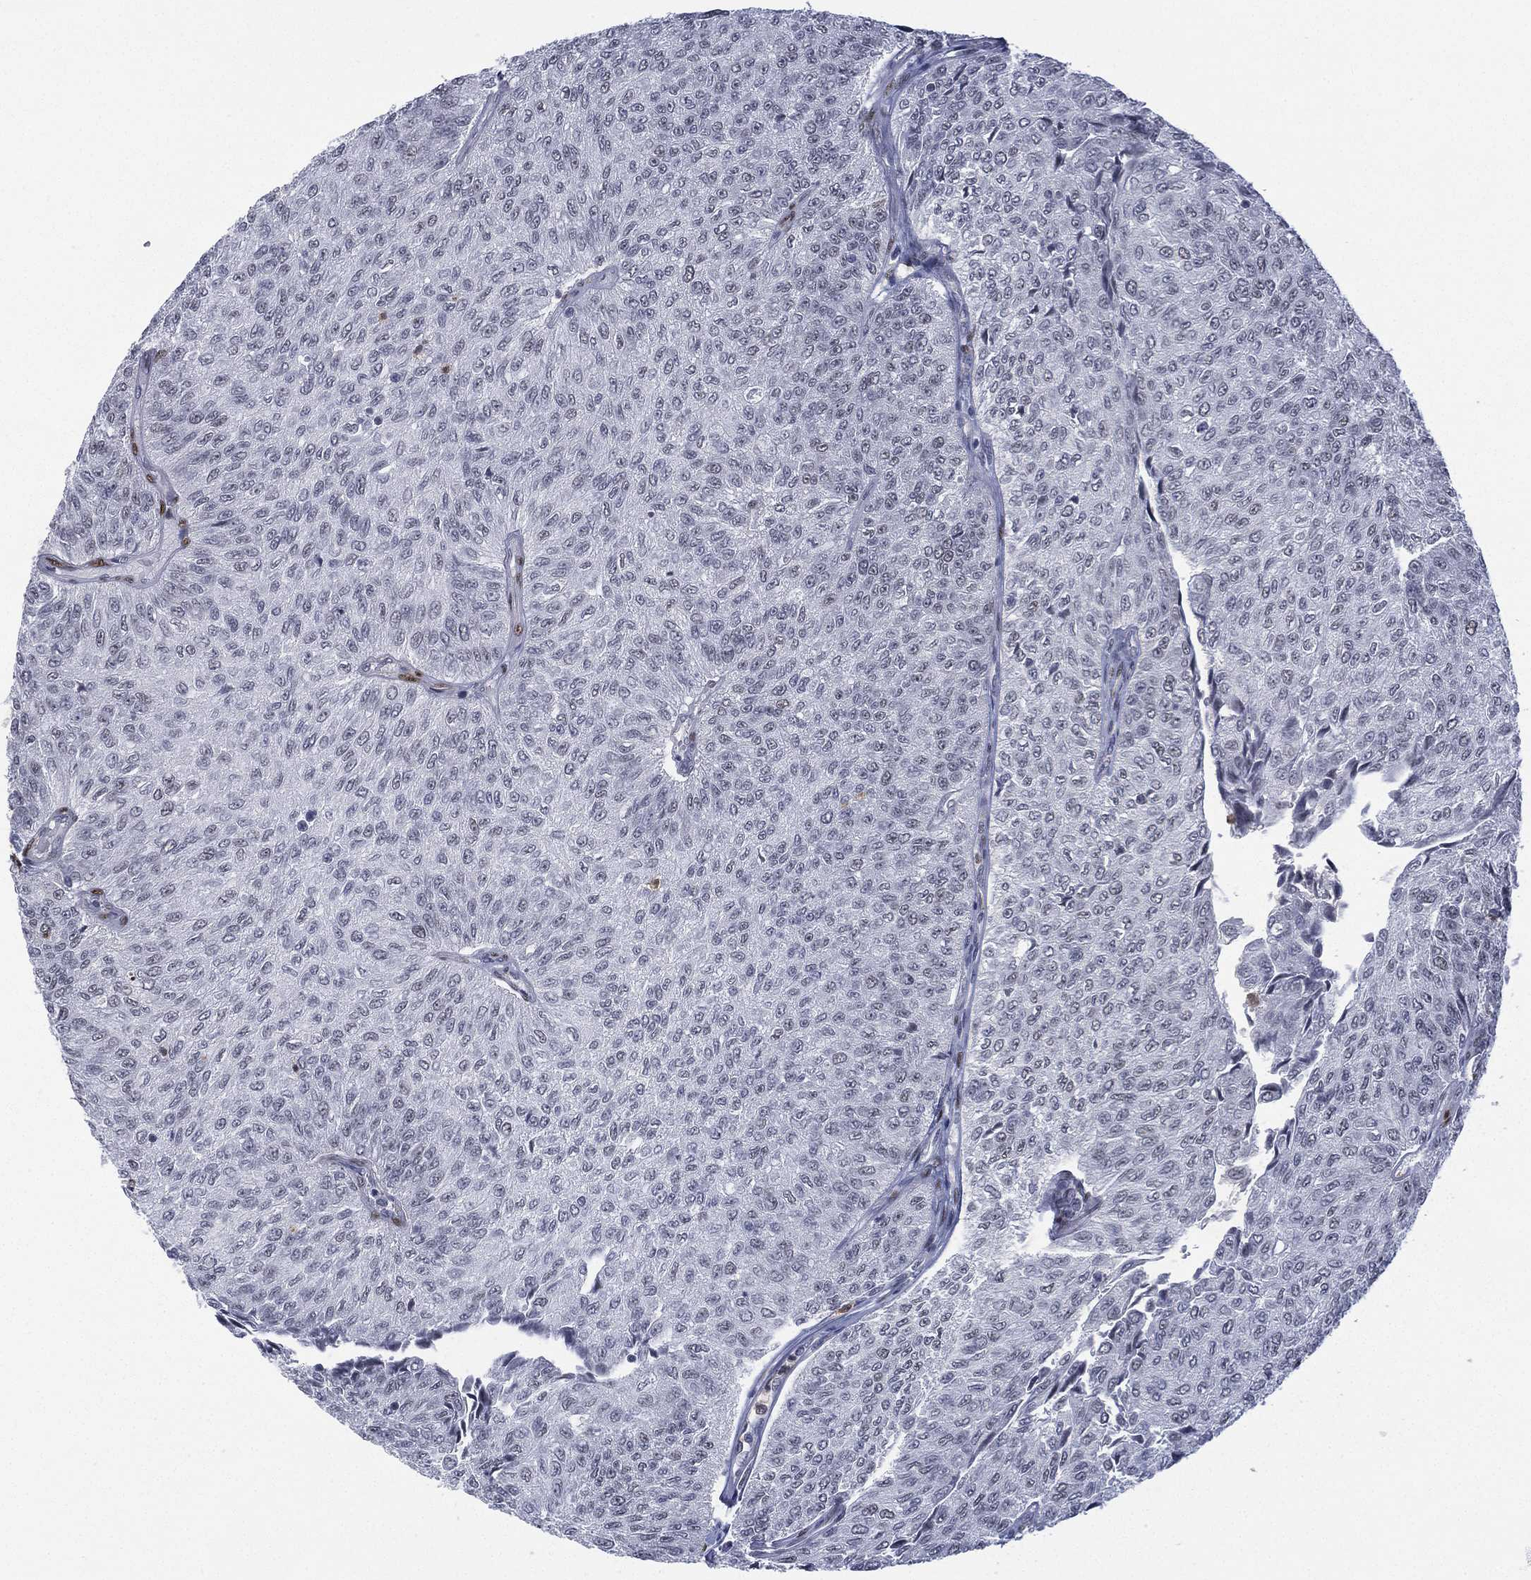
{"staining": {"intensity": "negative", "quantity": "none", "location": "none"}, "tissue": "urothelial cancer", "cell_type": "Tumor cells", "image_type": "cancer", "snomed": [{"axis": "morphology", "description": "Urothelial carcinoma, Low grade"}, {"axis": "topography", "description": "Urinary bladder"}], "caption": "Protein analysis of urothelial cancer displays no significant positivity in tumor cells. (DAB (3,3'-diaminobenzidine) immunohistochemistry with hematoxylin counter stain).", "gene": "ZNF711", "patient": {"sex": "male", "age": 78}}